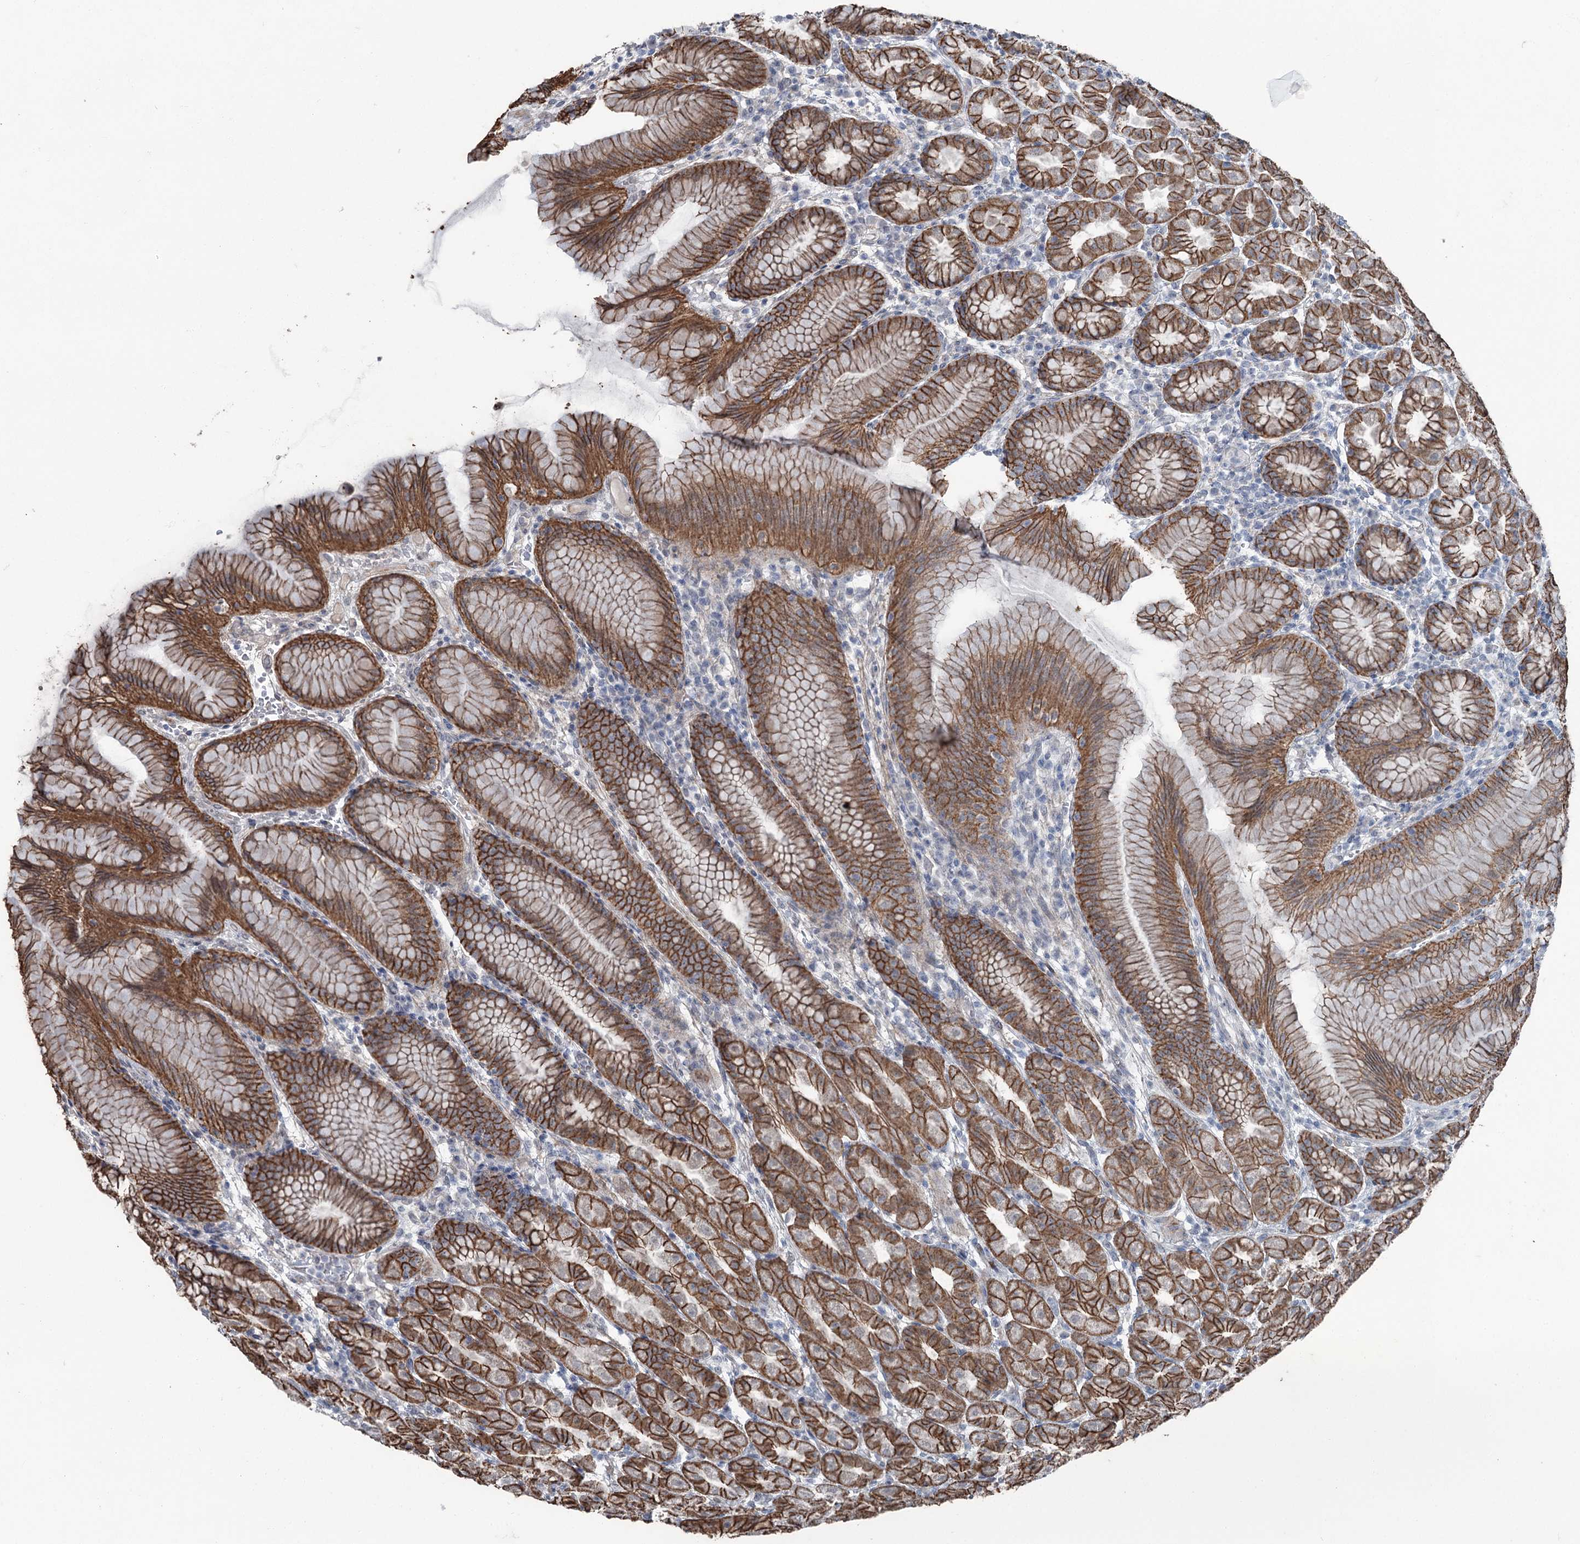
{"staining": {"intensity": "strong", "quantity": ">75%", "location": "cytoplasmic/membranous"}, "tissue": "stomach", "cell_type": "Glandular cells", "image_type": "normal", "snomed": [{"axis": "morphology", "description": "Normal tissue, NOS"}, {"axis": "topography", "description": "Stomach"}], "caption": "An immunohistochemistry micrograph of benign tissue is shown. Protein staining in brown labels strong cytoplasmic/membranous positivity in stomach within glandular cells. The staining is performed using DAB (3,3'-diaminobenzidine) brown chromogen to label protein expression. The nuclei are counter-stained blue using hematoxylin.", "gene": "FAM120B", "patient": {"sex": "female", "age": 79}}